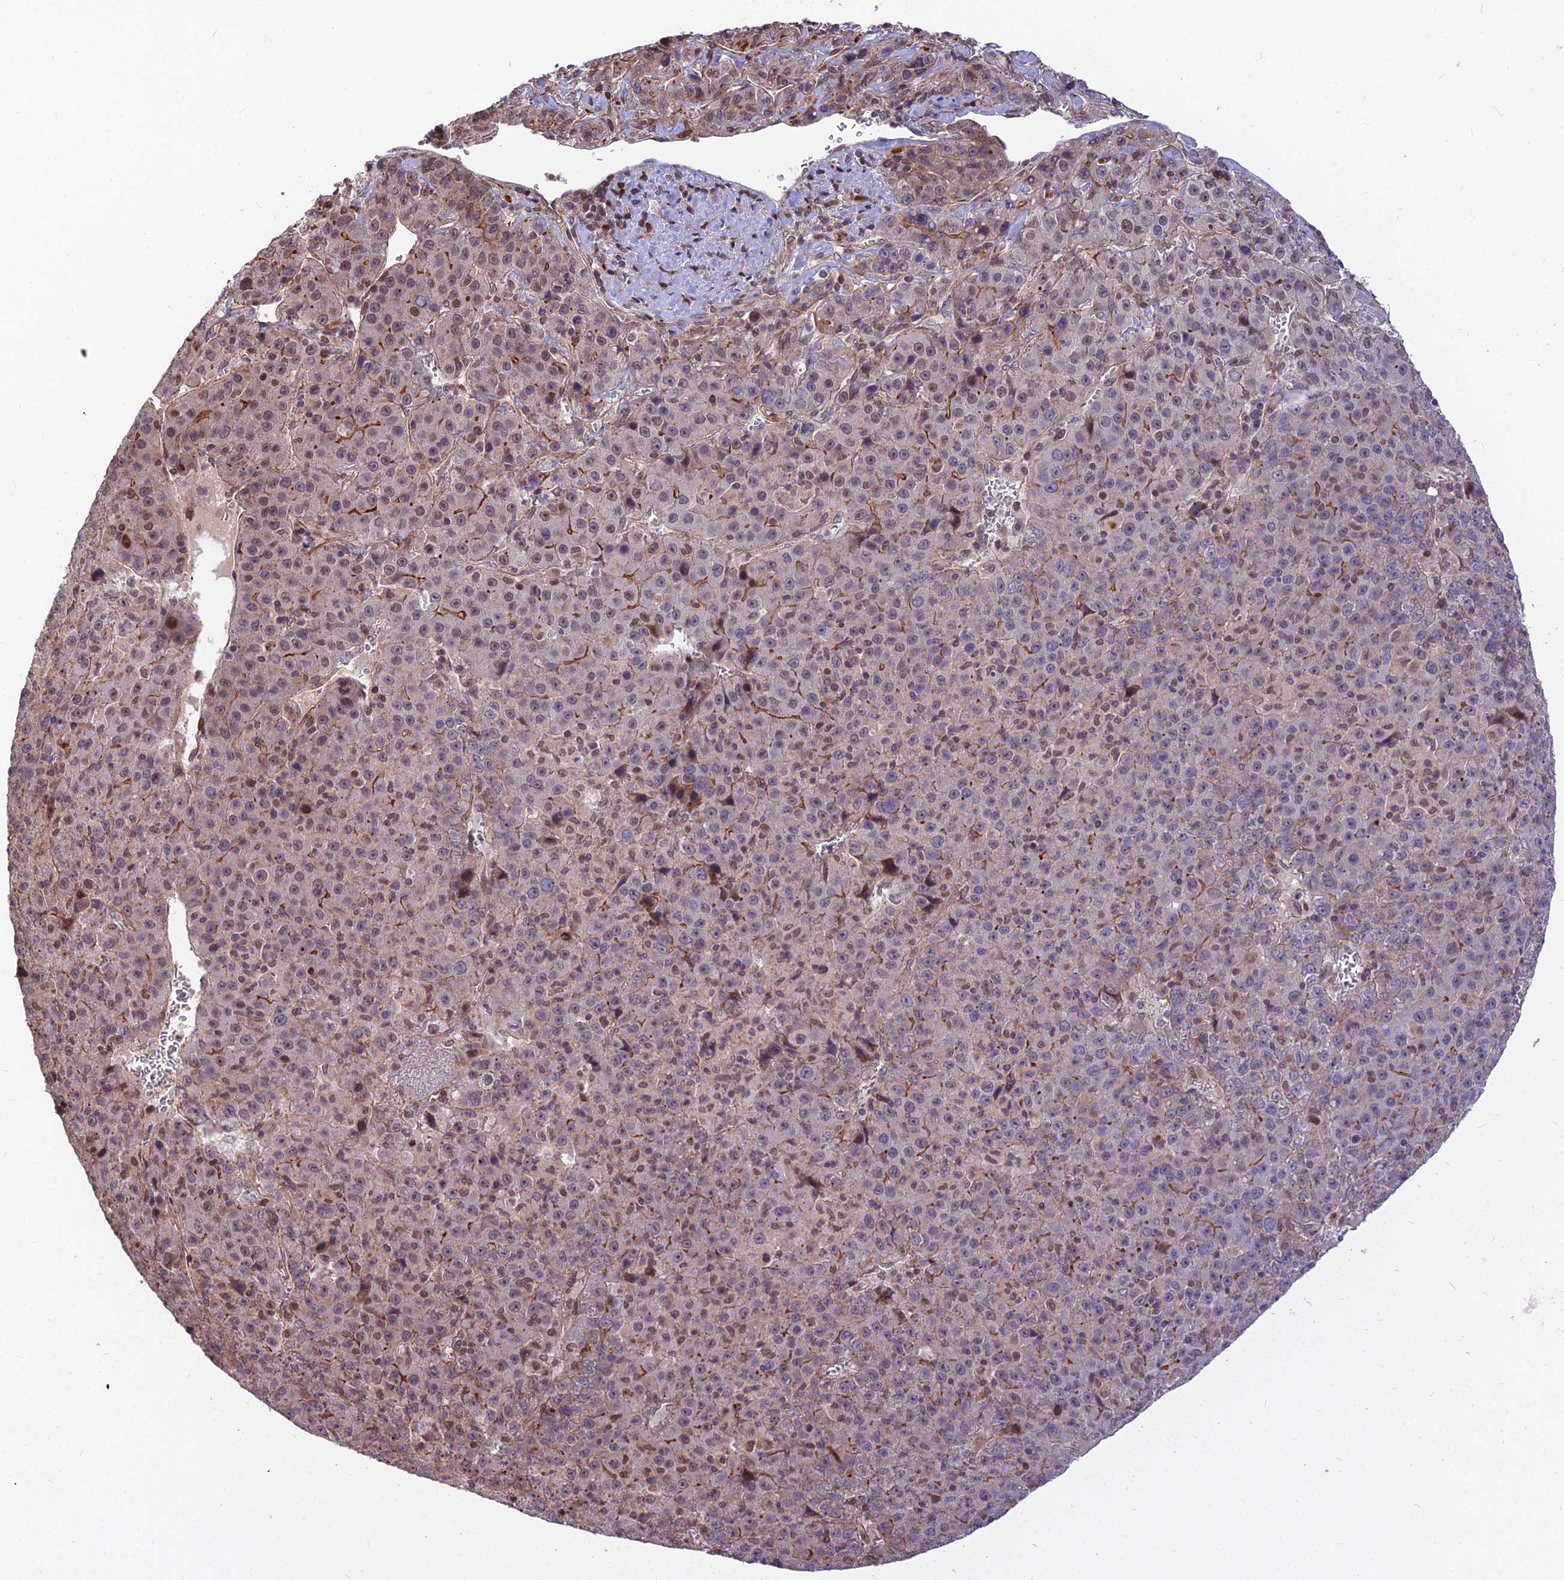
{"staining": {"intensity": "moderate", "quantity": "<25%", "location": "cytoplasmic/membranous,nuclear"}, "tissue": "liver cancer", "cell_type": "Tumor cells", "image_type": "cancer", "snomed": [{"axis": "morphology", "description": "Carcinoma, Hepatocellular, NOS"}, {"axis": "topography", "description": "Liver"}], "caption": "DAB immunohistochemical staining of liver cancer (hepatocellular carcinoma) demonstrates moderate cytoplasmic/membranous and nuclear protein expression in about <25% of tumor cells.", "gene": "GLYATL3", "patient": {"sex": "female", "age": 53}}